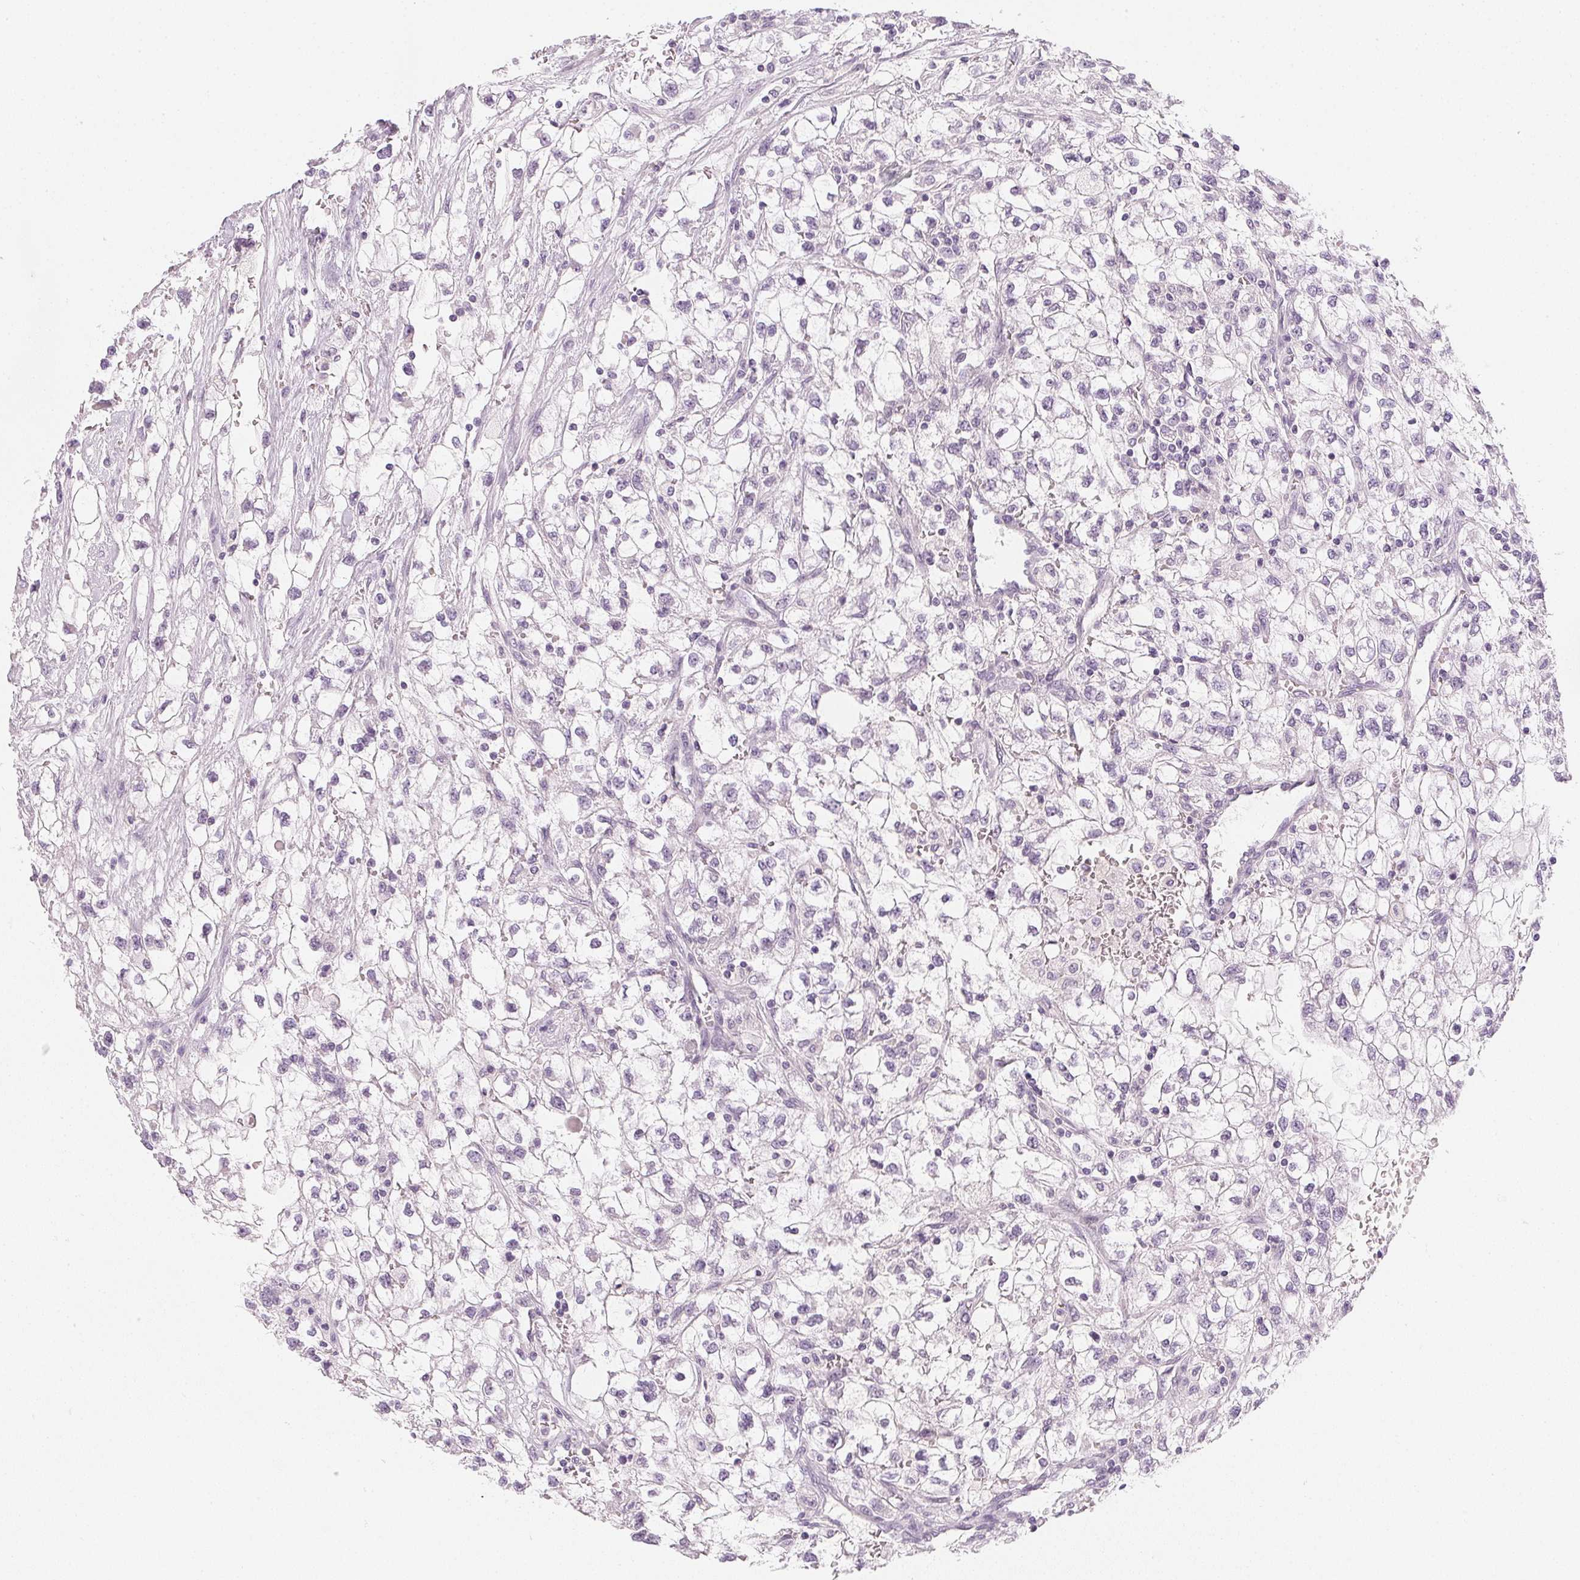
{"staining": {"intensity": "negative", "quantity": "none", "location": "none"}, "tissue": "renal cancer", "cell_type": "Tumor cells", "image_type": "cancer", "snomed": [{"axis": "morphology", "description": "Adenocarcinoma, NOS"}, {"axis": "topography", "description": "Kidney"}], "caption": "Adenocarcinoma (renal) was stained to show a protein in brown. There is no significant staining in tumor cells. (Stains: DAB immunohistochemistry with hematoxylin counter stain, Microscopy: brightfield microscopy at high magnification).", "gene": "CHST4", "patient": {"sex": "male", "age": 59}}